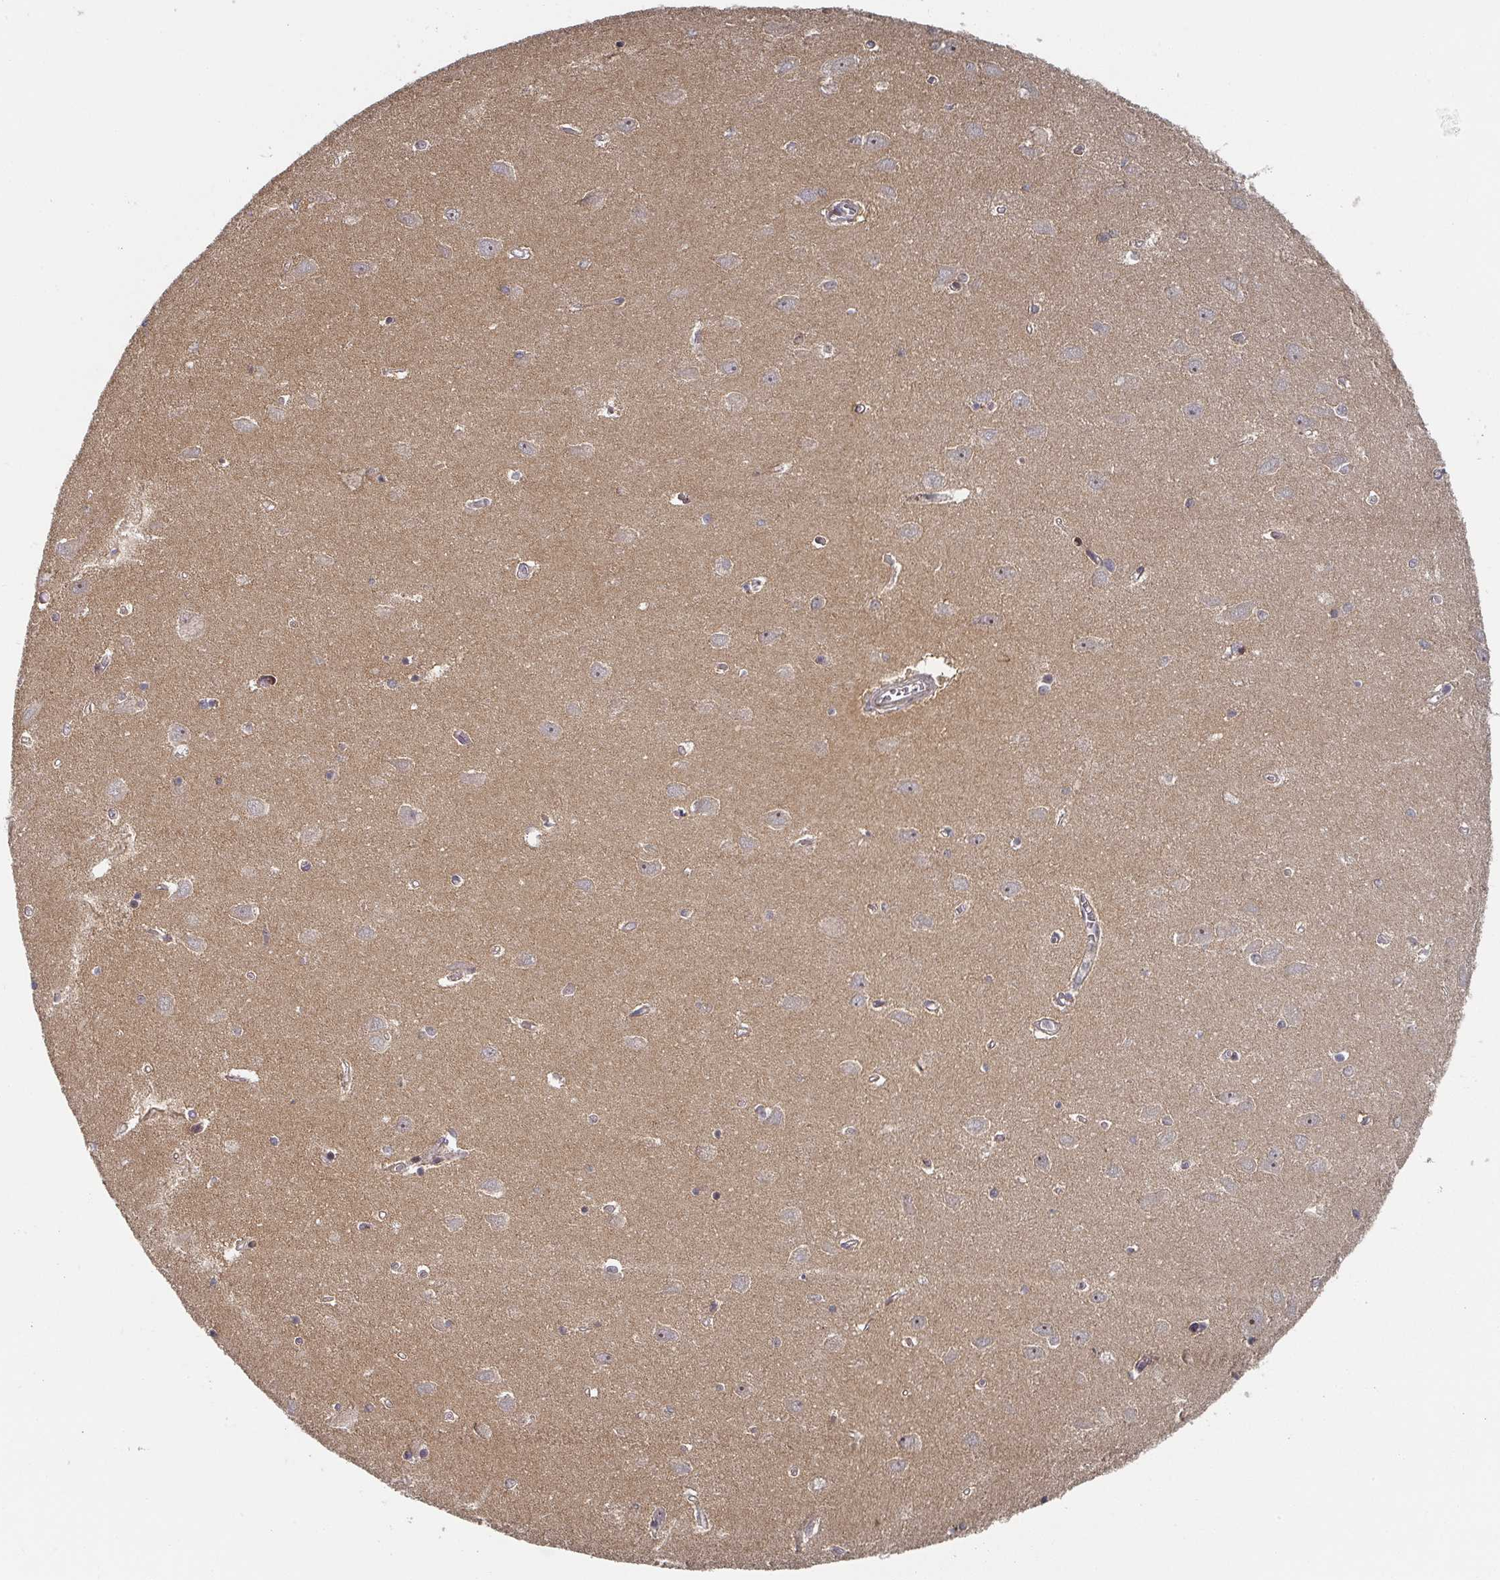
{"staining": {"intensity": "moderate", "quantity": "<25%", "location": "cytoplasmic/membranous"}, "tissue": "hippocampus", "cell_type": "Glial cells", "image_type": "normal", "snomed": [{"axis": "morphology", "description": "Normal tissue, NOS"}, {"axis": "topography", "description": "Hippocampus"}], "caption": "The photomicrograph demonstrates immunohistochemical staining of normal hippocampus. There is moderate cytoplasmic/membranous expression is appreciated in about <25% of glial cells. The staining is performed using DAB brown chromogen to label protein expression. The nuclei are counter-stained blue using hematoxylin.", "gene": "KIF1C", "patient": {"sex": "female", "age": 64}}